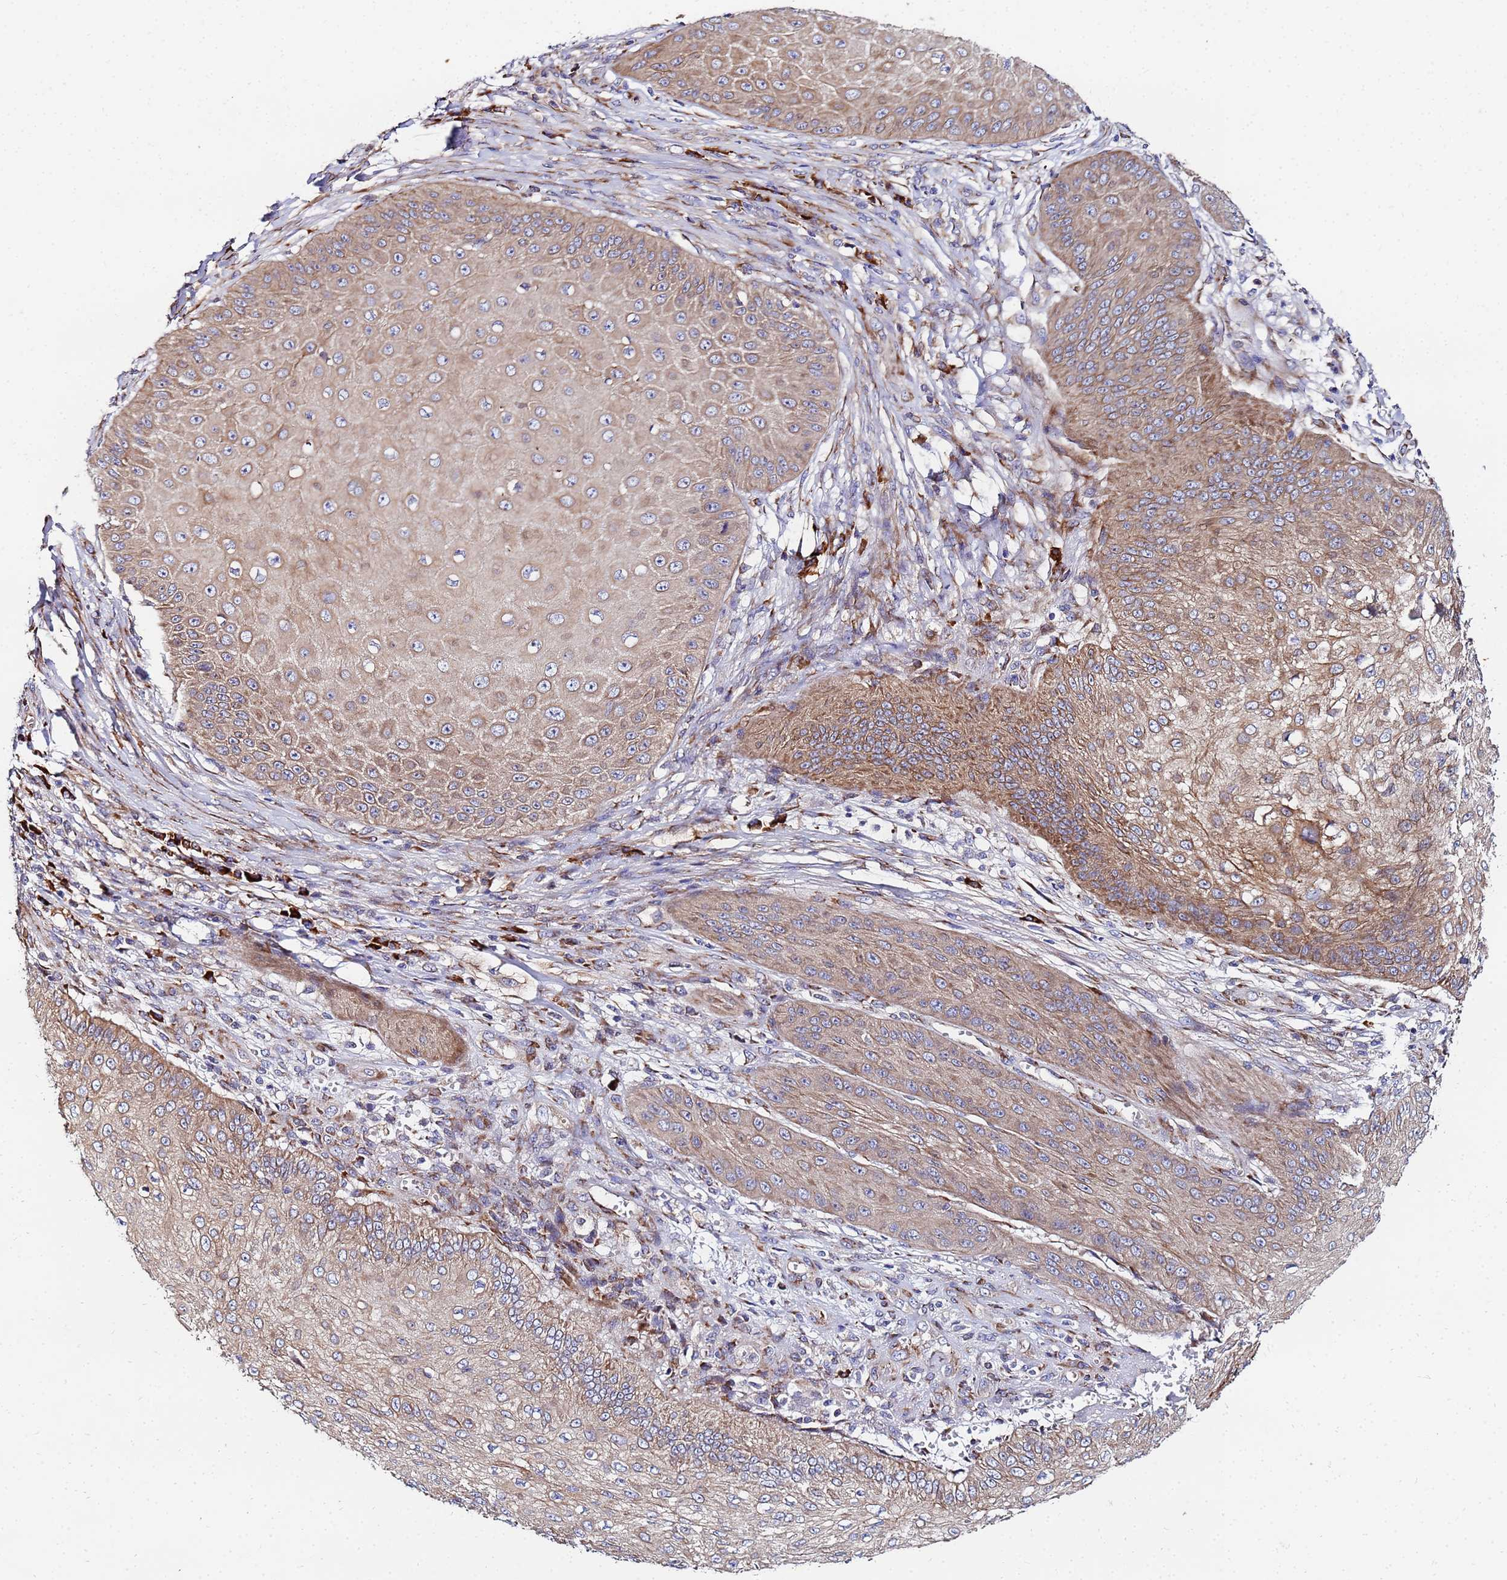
{"staining": {"intensity": "moderate", "quantity": "25%-75%", "location": "cytoplasmic/membranous"}, "tissue": "skin cancer", "cell_type": "Tumor cells", "image_type": "cancer", "snomed": [{"axis": "morphology", "description": "Squamous cell carcinoma, NOS"}, {"axis": "topography", "description": "Skin"}], "caption": "IHC photomicrograph of skin cancer stained for a protein (brown), which demonstrates medium levels of moderate cytoplasmic/membranous staining in about 25%-75% of tumor cells.", "gene": "POM121", "patient": {"sex": "male", "age": 70}}